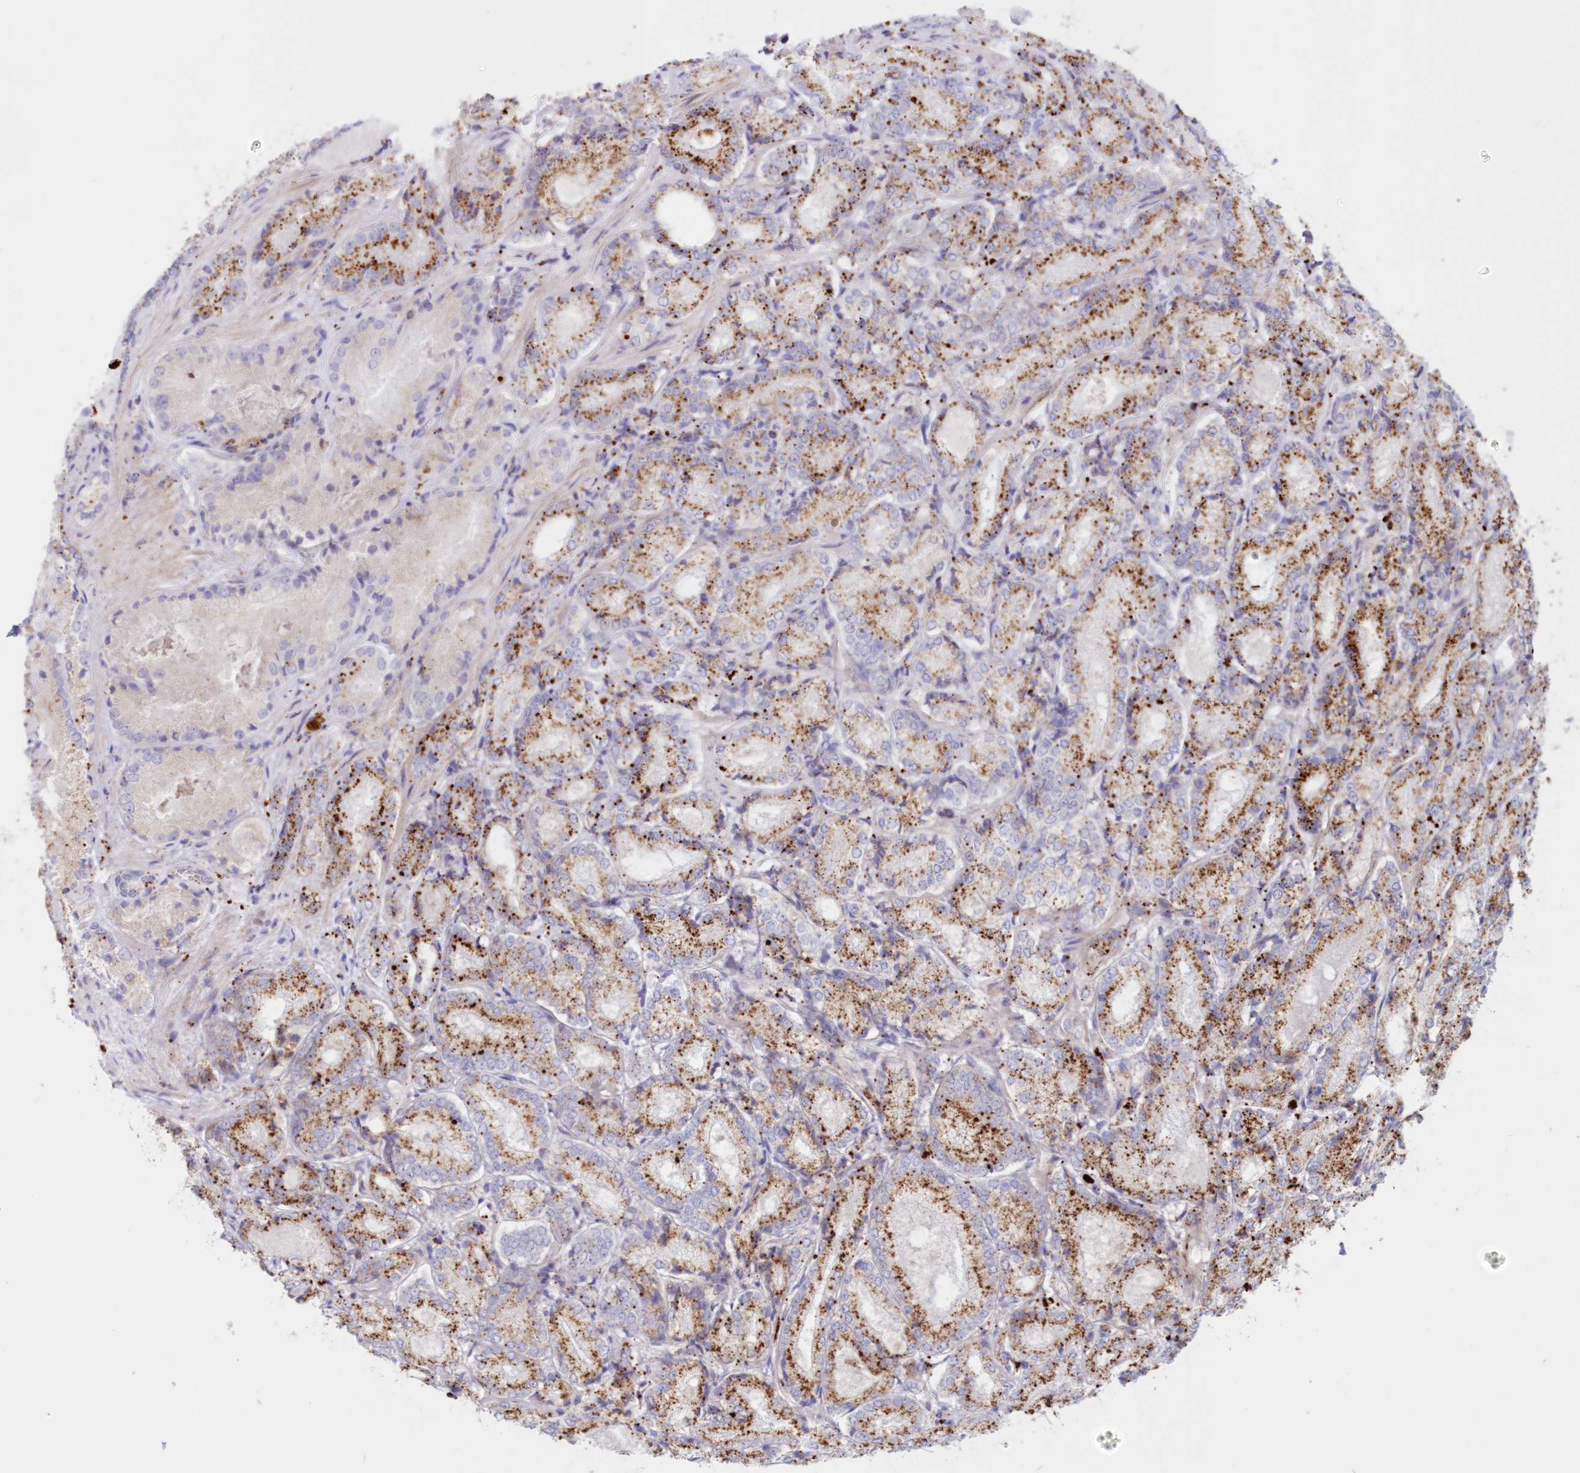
{"staining": {"intensity": "moderate", "quantity": ">75%", "location": "cytoplasmic/membranous"}, "tissue": "prostate cancer", "cell_type": "Tumor cells", "image_type": "cancer", "snomed": [{"axis": "morphology", "description": "Adenocarcinoma, Low grade"}, {"axis": "topography", "description": "Prostate"}], "caption": "Immunohistochemical staining of human prostate cancer (low-grade adenocarcinoma) displays moderate cytoplasmic/membranous protein expression in approximately >75% of tumor cells. The protein of interest is stained brown, and the nuclei are stained in blue (DAB (3,3'-diaminobenzidine) IHC with brightfield microscopy, high magnification).", "gene": "TPP1", "patient": {"sex": "male", "age": 74}}